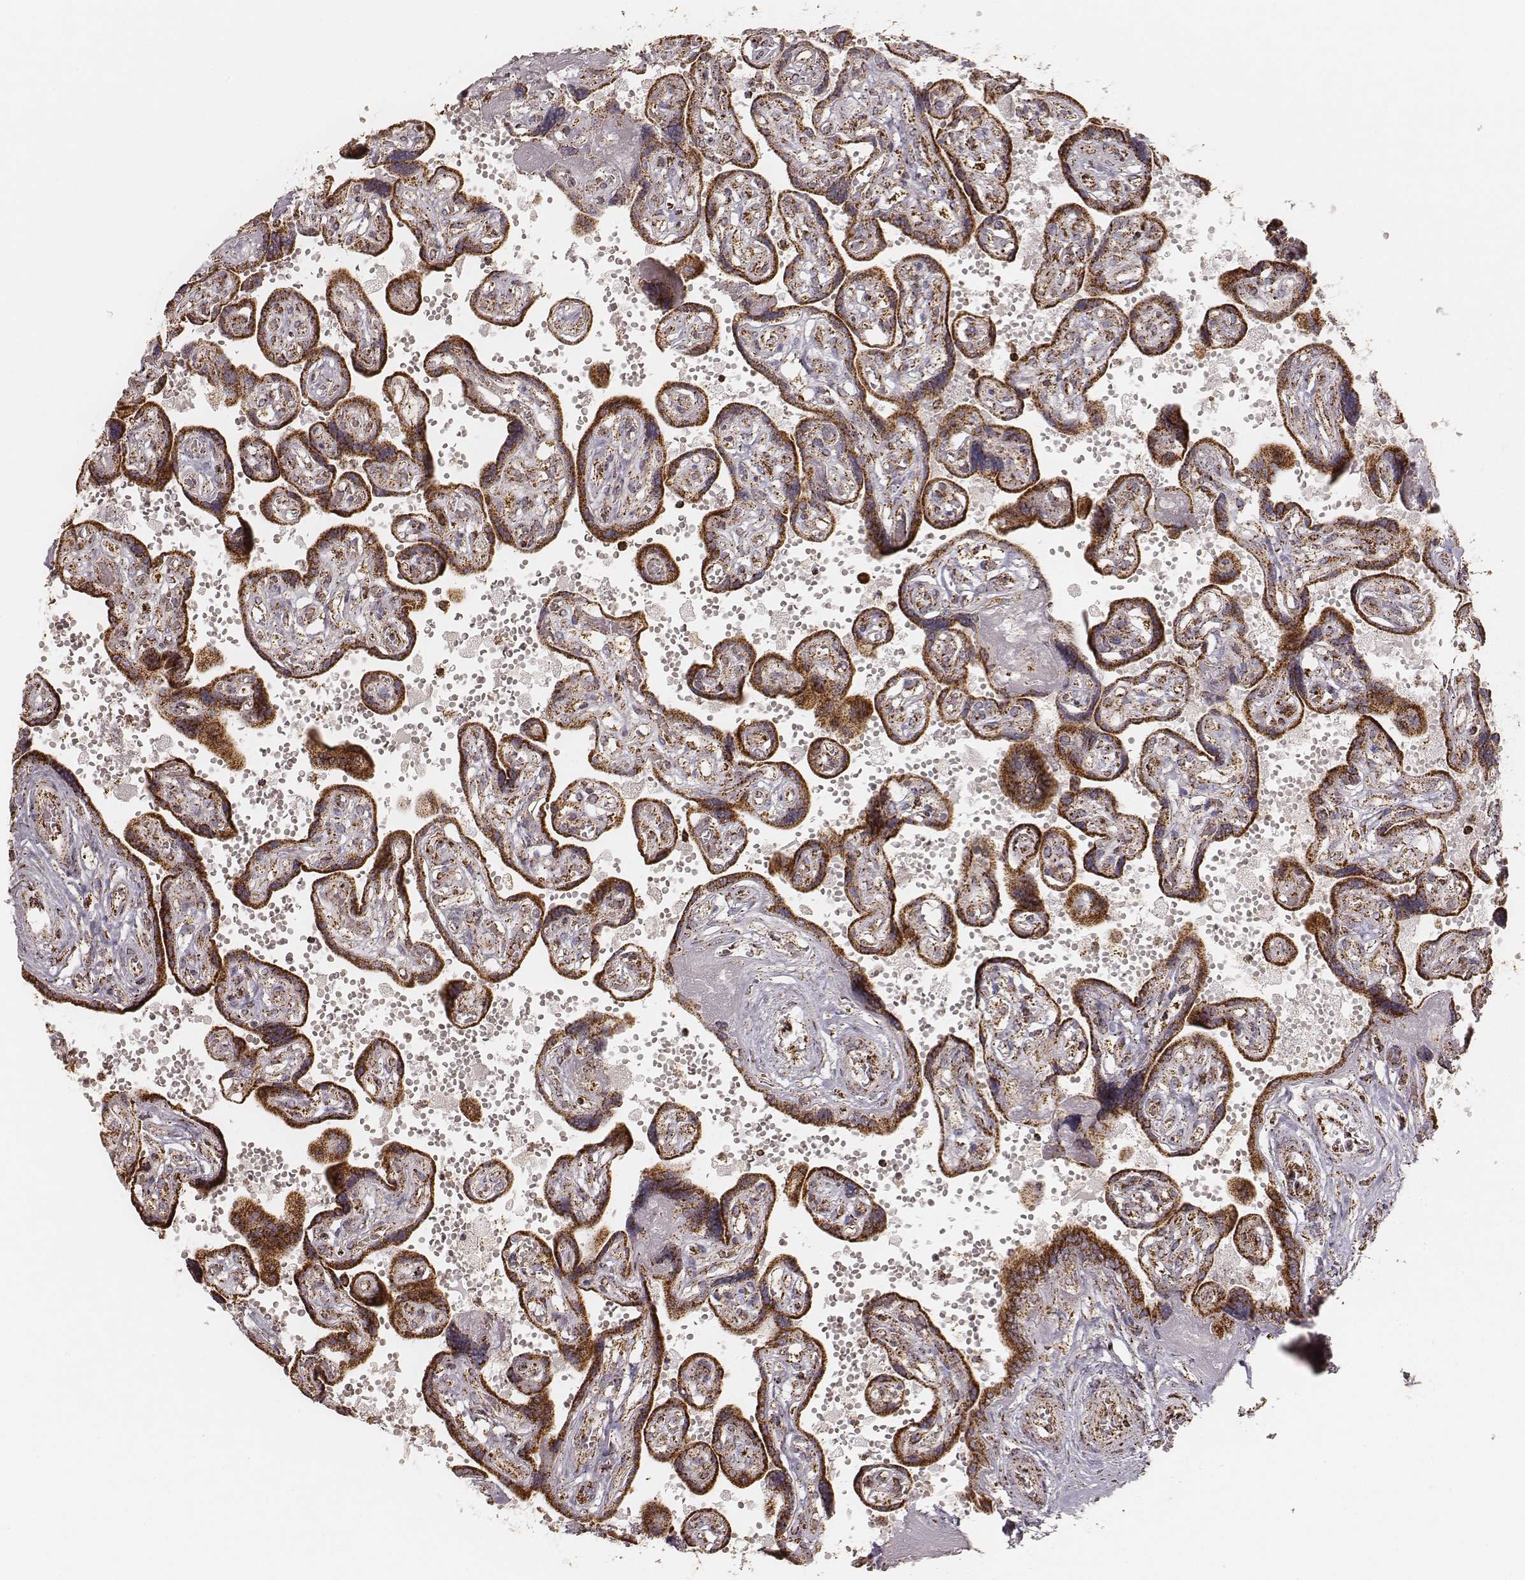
{"staining": {"intensity": "strong", "quantity": ">75%", "location": "cytoplasmic/membranous"}, "tissue": "placenta", "cell_type": "Decidual cells", "image_type": "normal", "snomed": [{"axis": "morphology", "description": "Normal tissue, NOS"}, {"axis": "topography", "description": "Placenta"}], "caption": "Immunohistochemical staining of normal human placenta reveals >75% levels of strong cytoplasmic/membranous protein expression in approximately >75% of decidual cells.", "gene": "CS", "patient": {"sex": "female", "age": 32}}